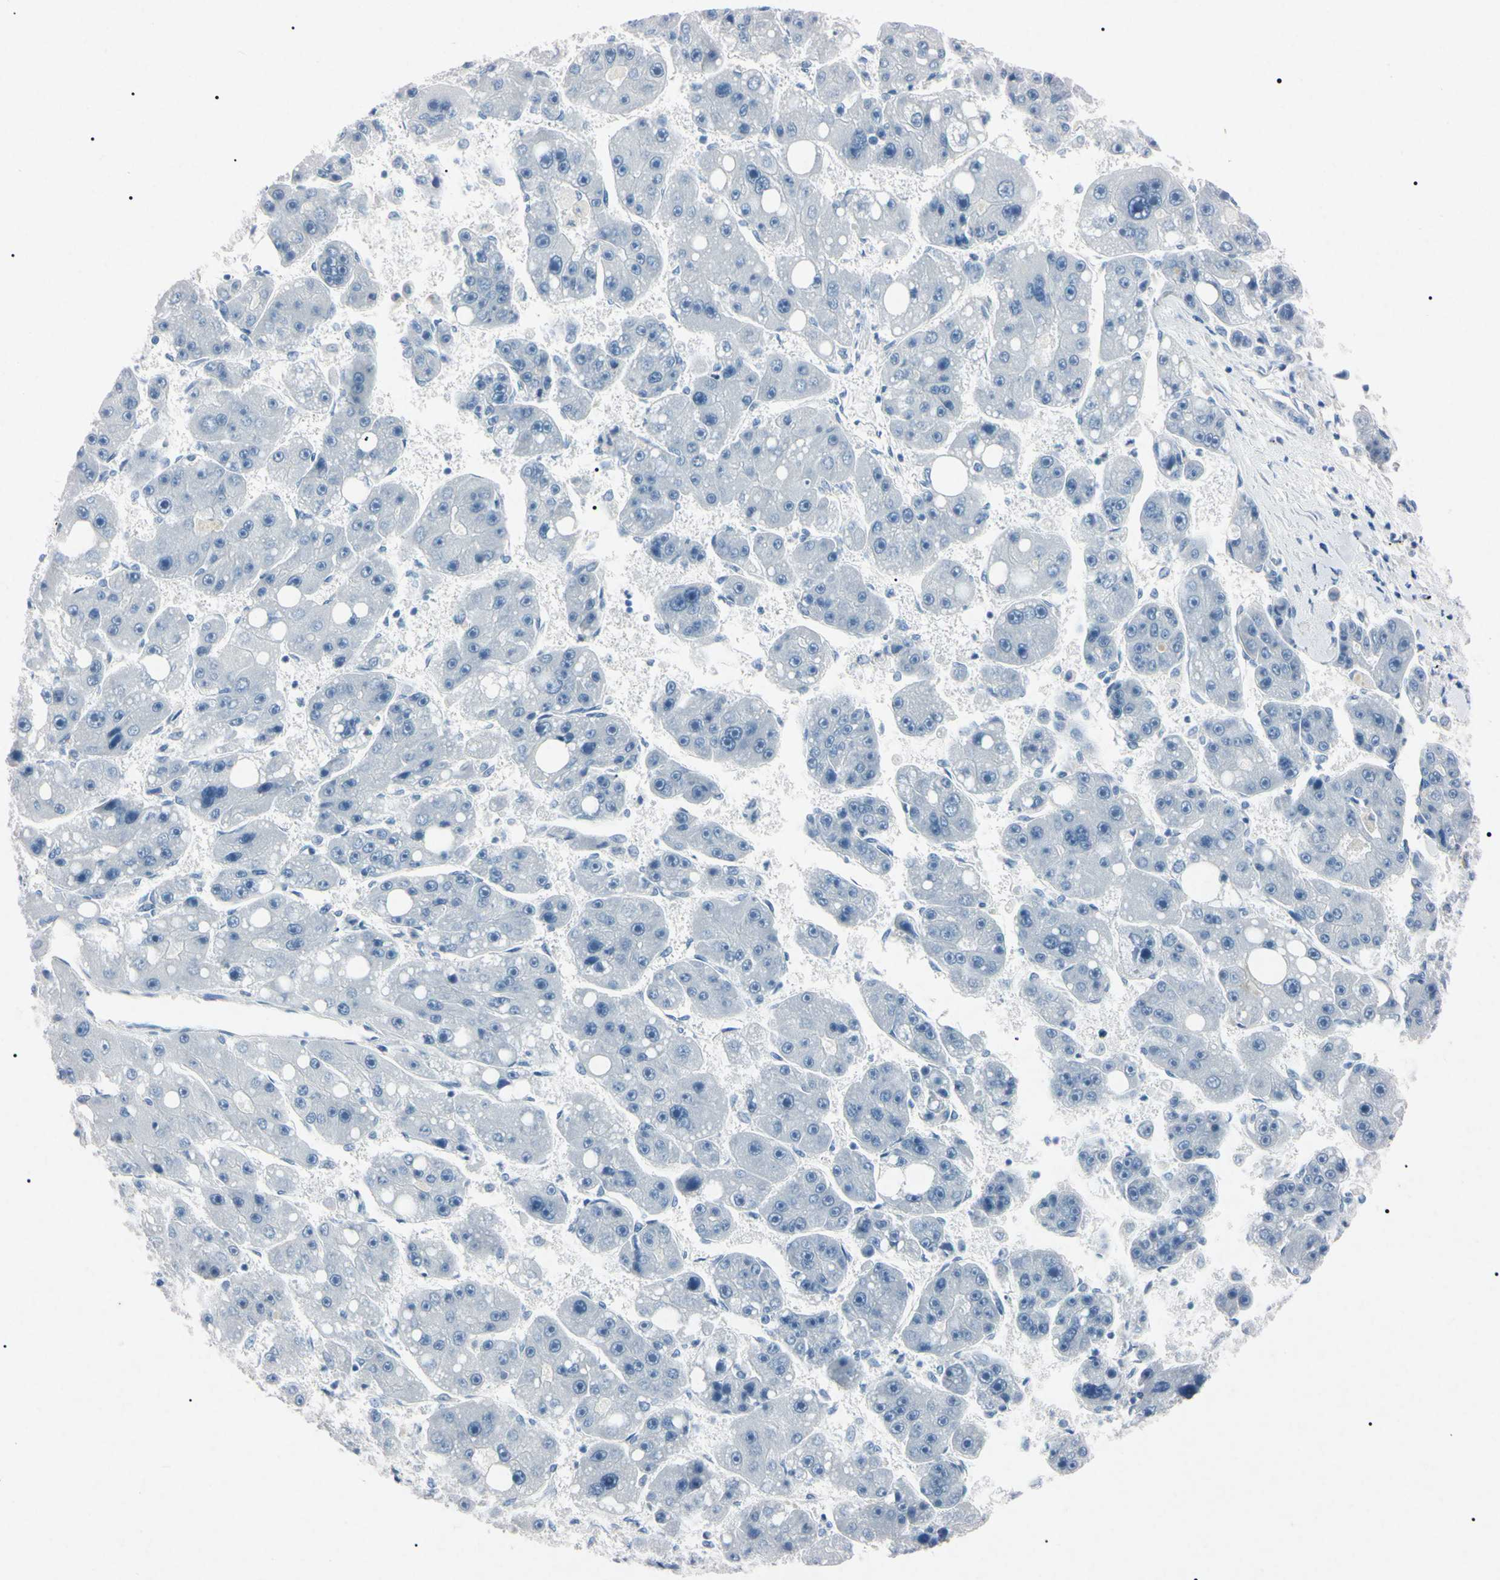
{"staining": {"intensity": "negative", "quantity": "none", "location": "none"}, "tissue": "liver cancer", "cell_type": "Tumor cells", "image_type": "cancer", "snomed": [{"axis": "morphology", "description": "Carcinoma, Hepatocellular, NOS"}, {"axis": "topography", "description": "Liver"}], "caption": "The histopathology image shows no significant staining in tumor cells of liver cancer (hepatocellular carcinoma). The staining was performed using DAB (3,3'-diaminobenzidine) to visualize the protein expression in brown, while the nuclei were stained in blue with hematoxylin (Magnification: 20x).", "gene": "ELN", "patient": {"sex": "female", "age": 61}}